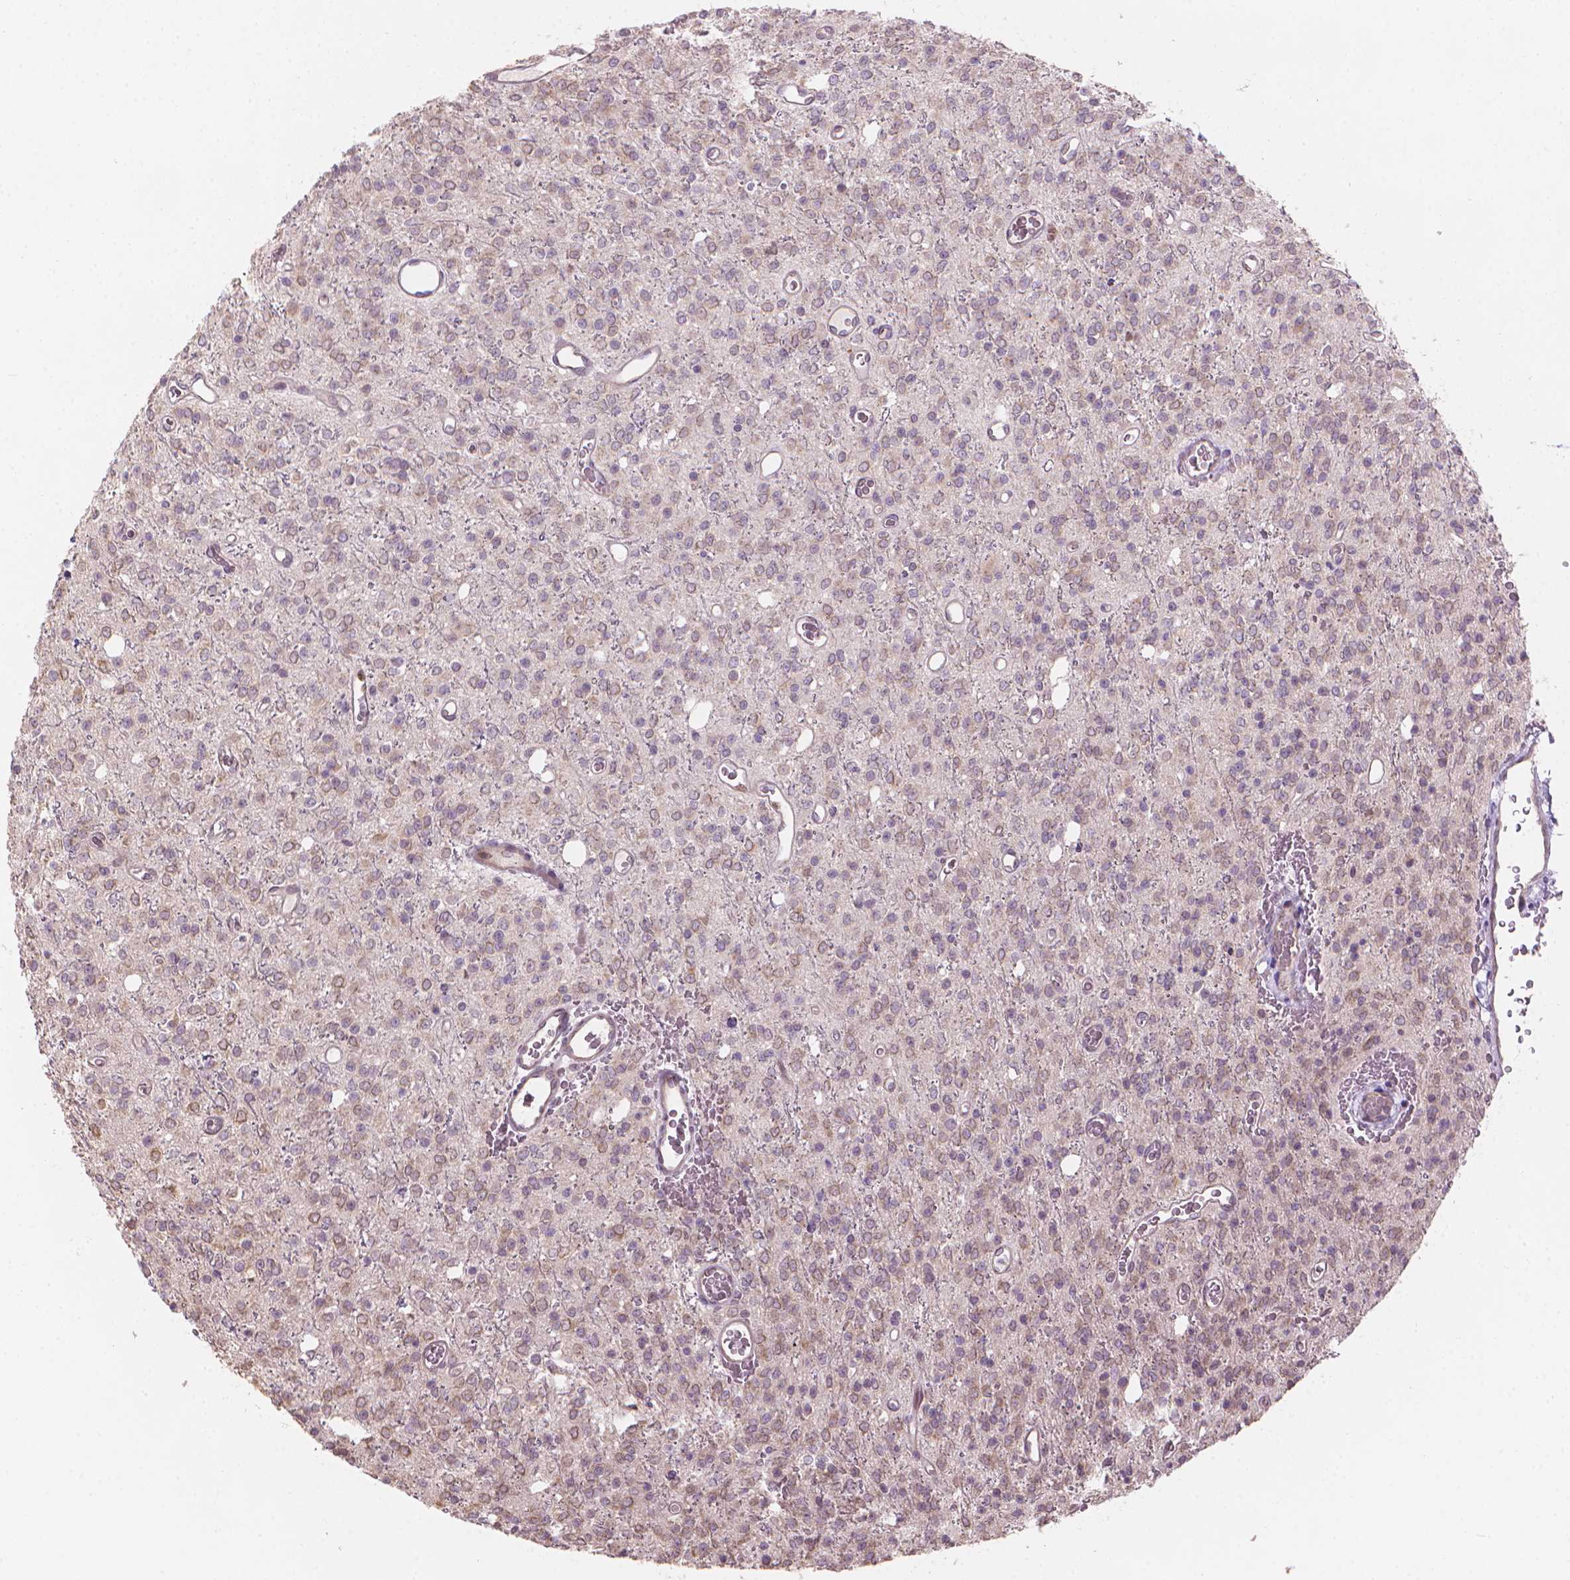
{"staining": {"intensity": "weak", "quantity": "<25%", "location": "cytoplasmic/membranous,nuclear"}, "tissue": "glioma", "cell_type": "Tumor cells", "image_type": "cancer", "snomed": [{"axis": "morphology", "description": "Glioma, malignant, Low grade"}, {"axis": "topography", "description": "Brain"}], "caption": "This is an IHC micrograph of malignant glioma (low-grade). There is no expression in tumor cells.", "gene": "IFFO1", "patient": {"sex": "female", "age": 45}}